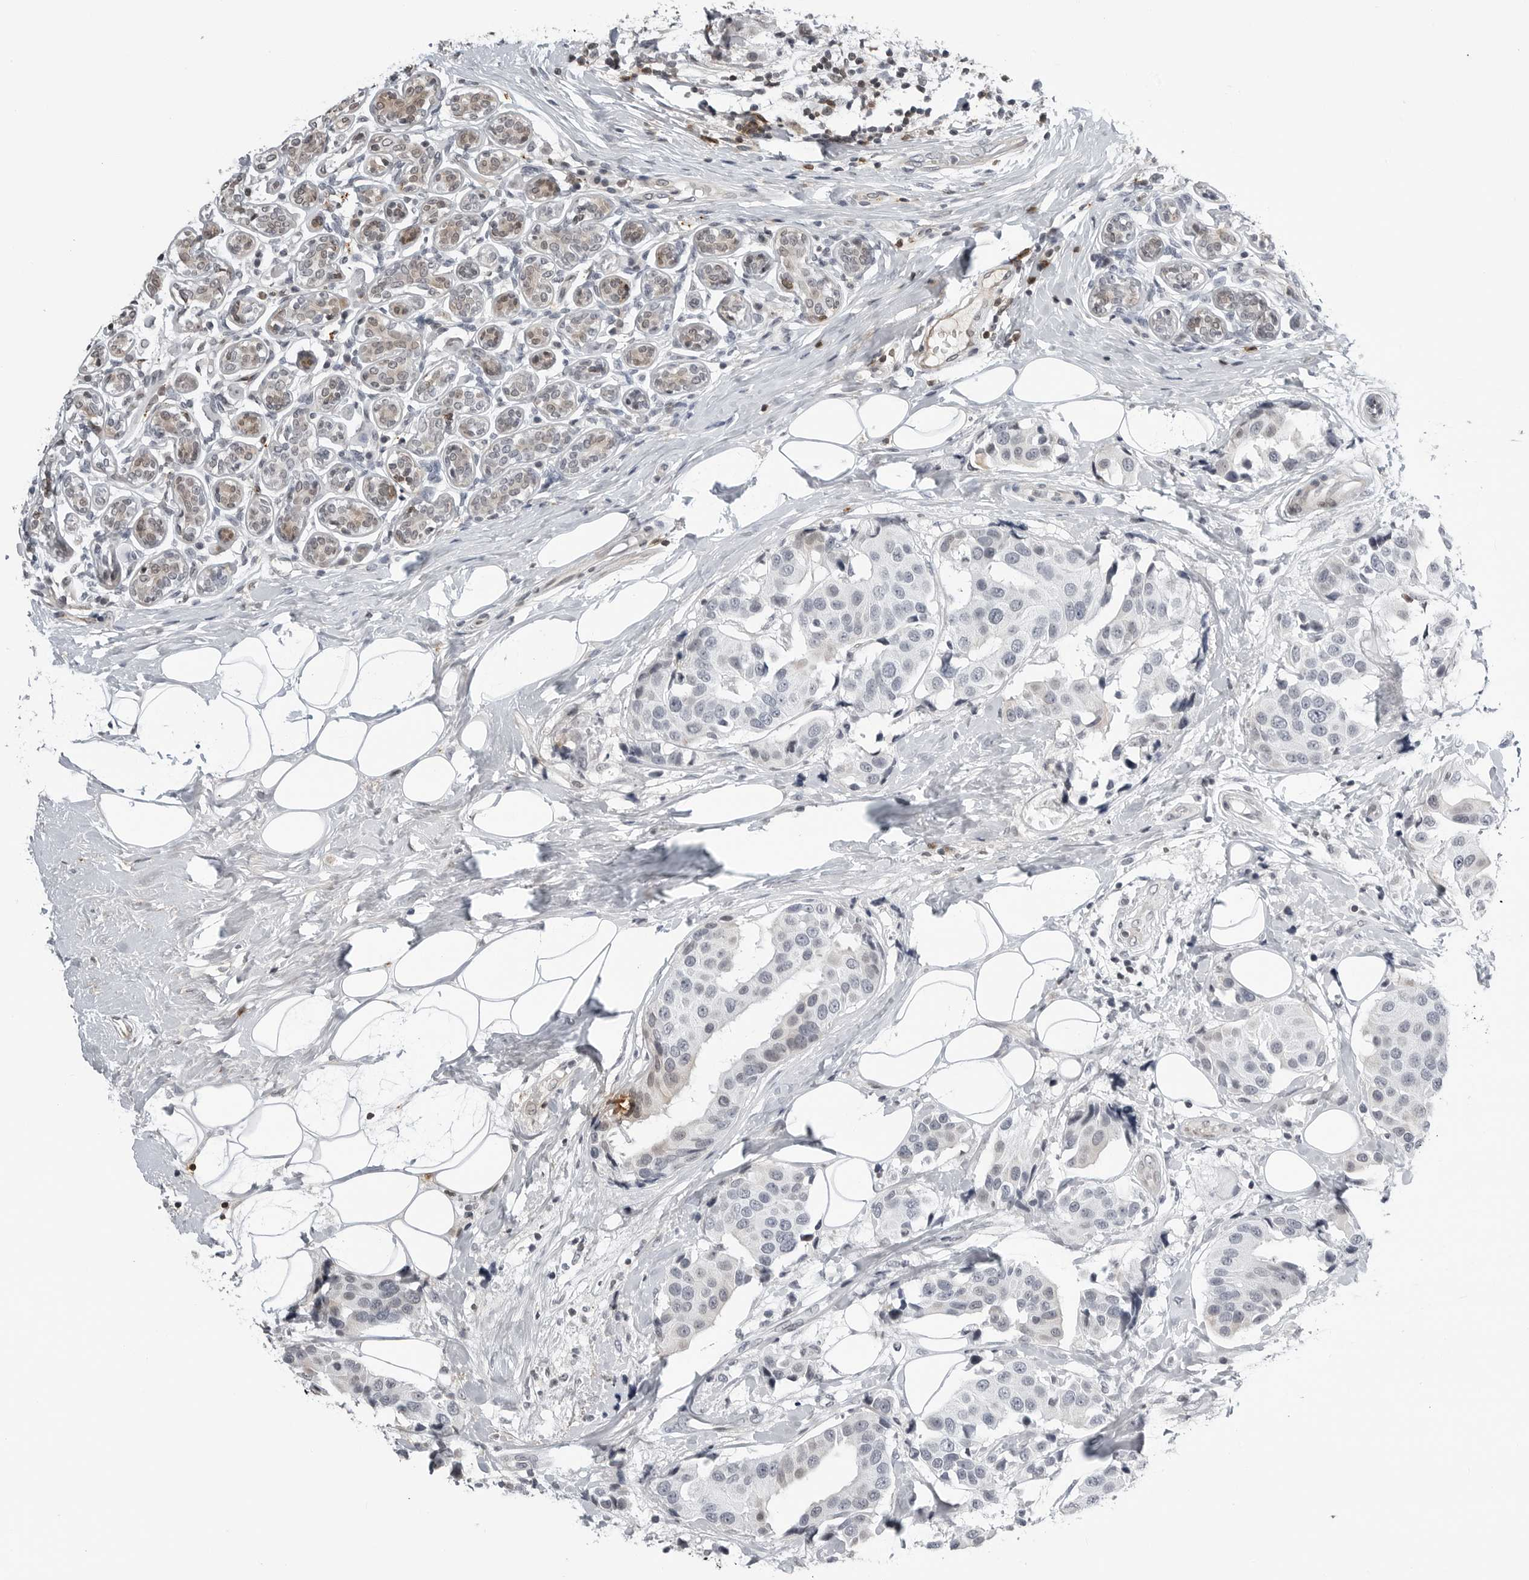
{"staining": {"intensity": "negative", "quantity": "none", "location": "none"}, "tissue": "breast cancer", "cell_type": "Tumor cells", "image_type": "cancer", "snomed": [{"axis": "morphology", "description": "Normal tissue, NOS"}, {"axis": "morphology", "description": "Duct carcinoma"}, {"axis": "topography", "description": "Breast"}], "caption": "This photomicrograph is of breast cancer stained with immunohistochemistry to label a protein in brown with the nuclei are counter-stained blue. There is no expression in tumor cells. (Brightfield microscopy of DAB immunohistochemistry (IHC) at high magnification).", "gene": "CXCR5", "patient": {"sex": "female", "age": 39}}